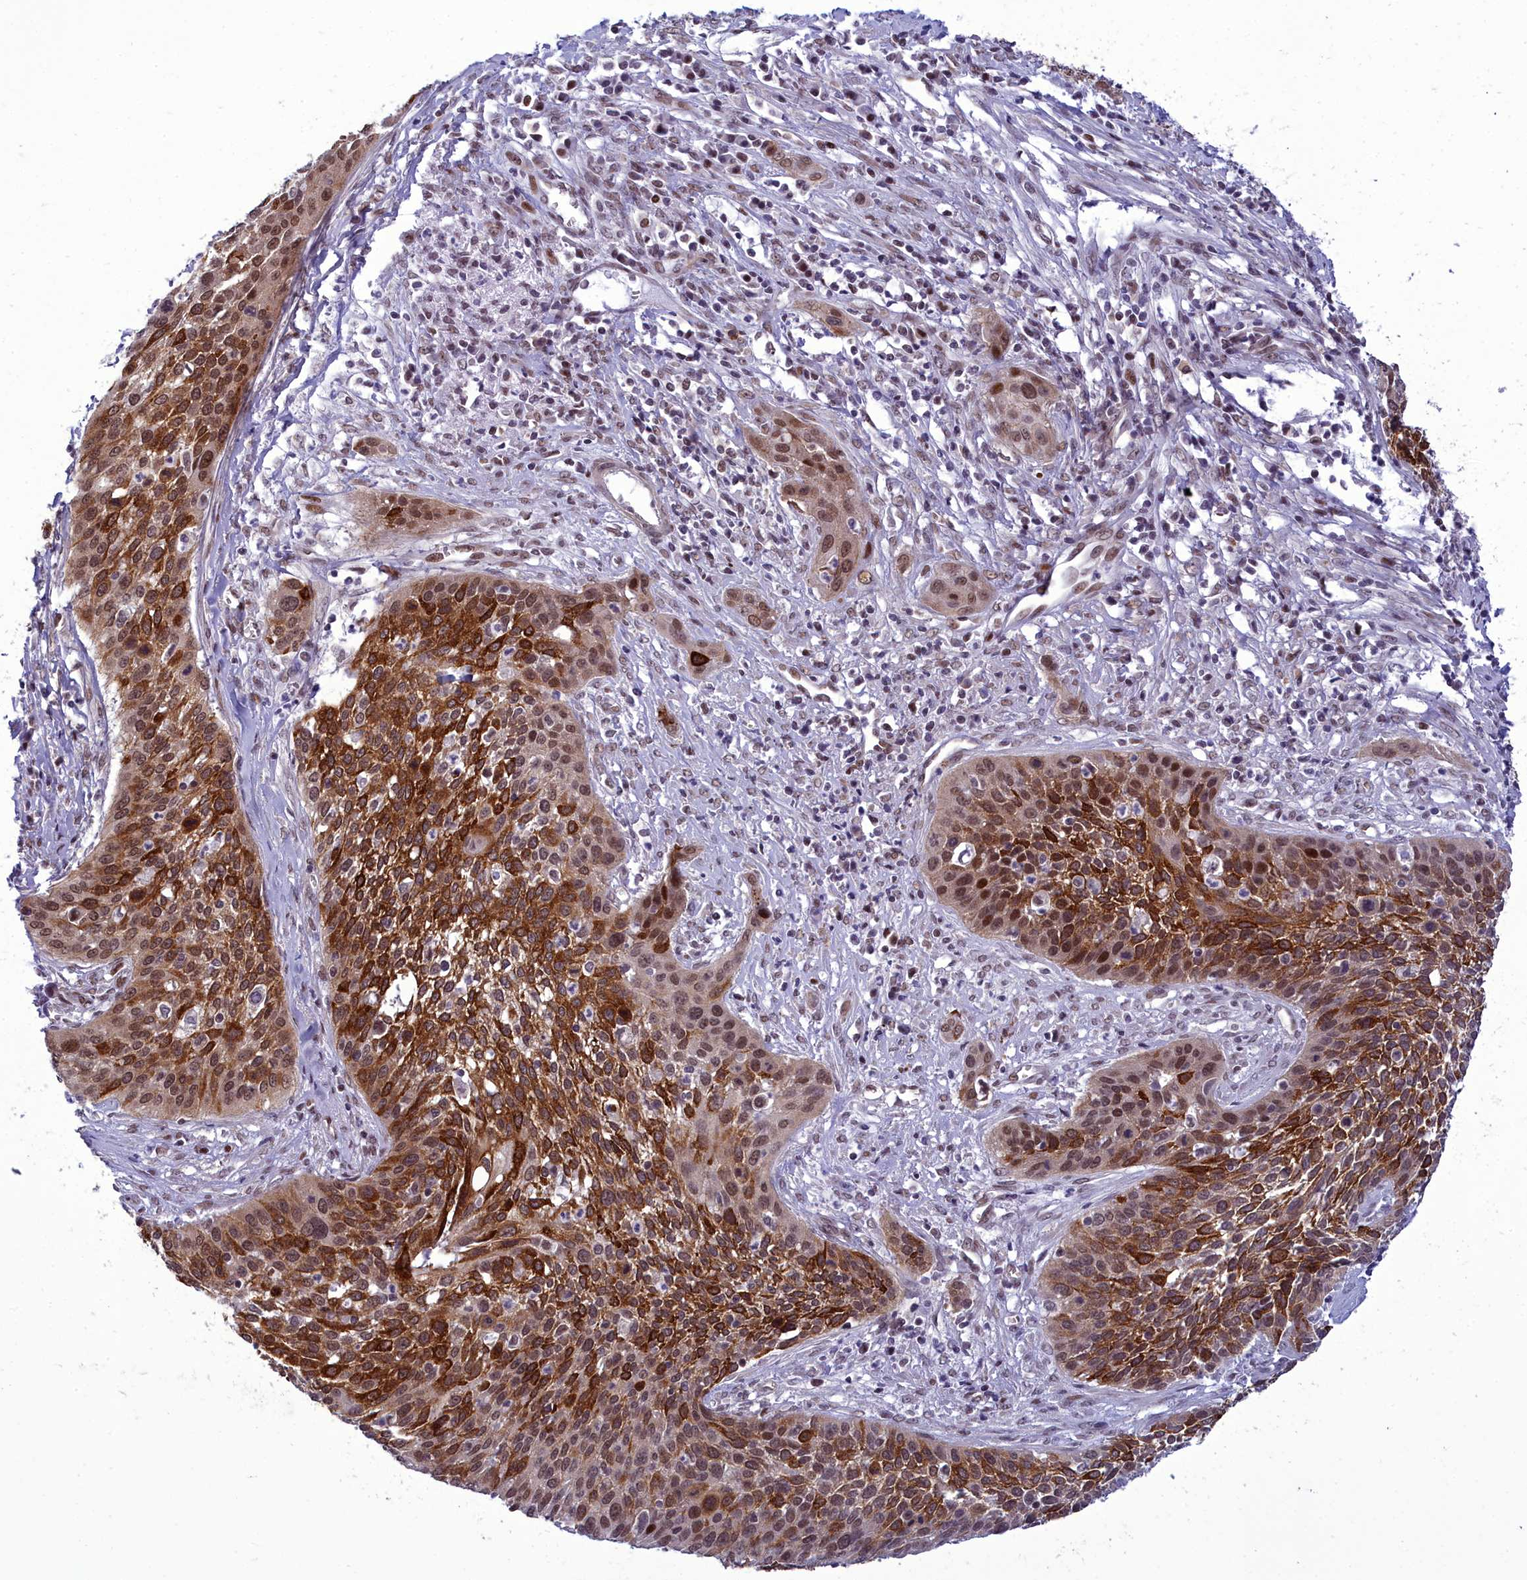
{"staining": {"intensity": "strong", "quantity": ">75%", "location": "cytoplasmic/membranous,nuclear"}, "tissue": "cervical cancer", "cell_type": "Tumor cells", "image_type": "cancer", "snomed": [{"axis": "morphology", "description": "Squamous cell carcinoma, NOS"}, {"axis": "topography", "description": "Cervix"}], "caption": "Cervical squamous cell carcinoma stained with immunohistochemistry displays strong cytoplasmic/membranous and nuclear positivity in approximately >75% of tumor cells. Using DAB (3,3'-diaminobenzidine) (brown) and hematoxylin (blue) stains, captured at high magnification using brightfield microscopy.", "gene": "CEACAM19", "patient": {"sex": "female", "age": 34}}